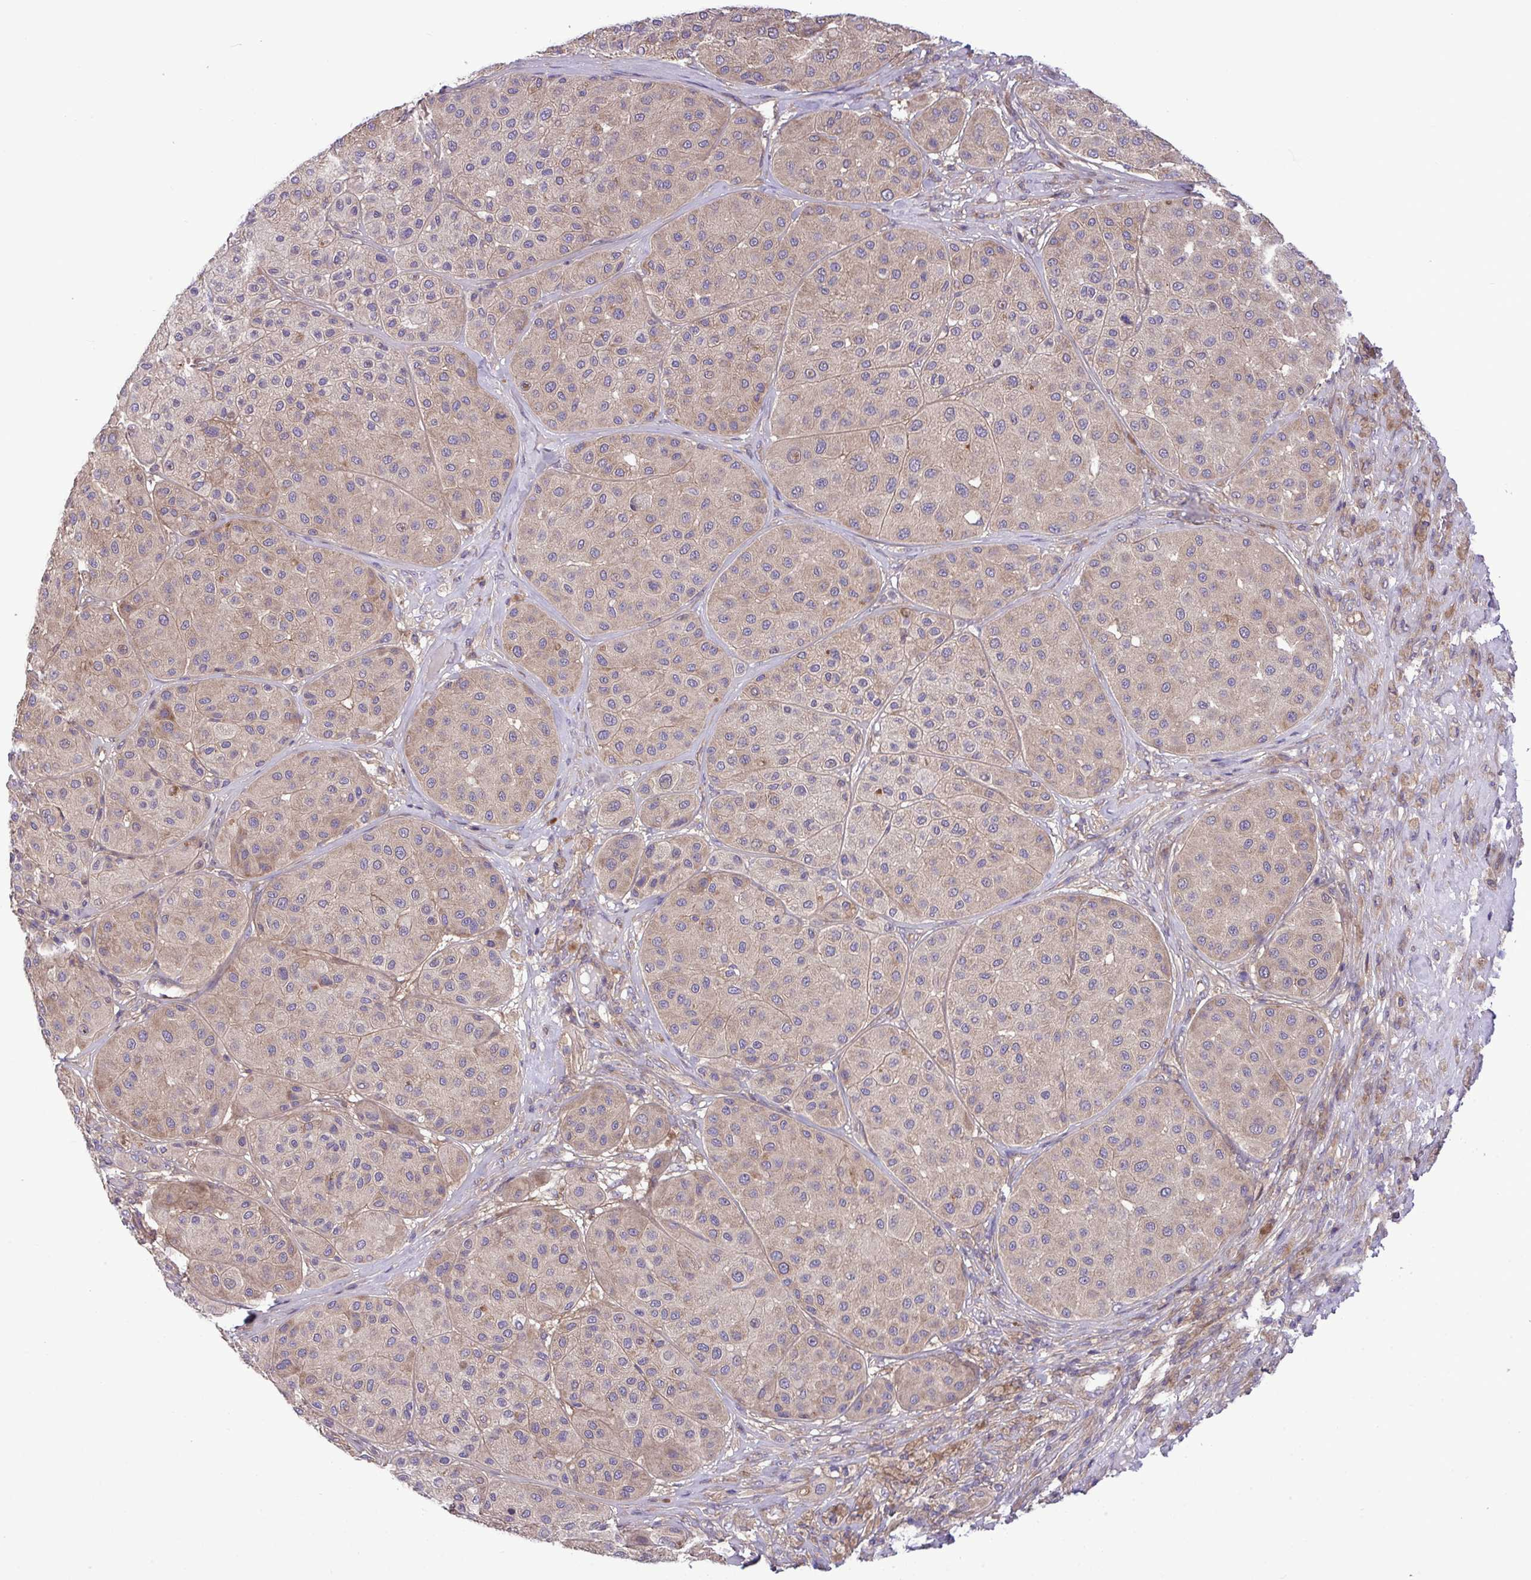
{"staining": {"intensity": "weak", "quantity": ">75%", "location": "cytoplasmic/membranous"}, "tissue": "melanoma", "cell_type": "Tumor cells", "image_type": "cancer", "snomed": [{"axis": "morphology", "description": "Malignant melanoma, Metastatic site"}, {"axis": "topography", "description": "Smooth muscle"}], "caption": "Protein positivity by immunohistochemistry reveals weak cytoplasmic/membranous staining in about >75% of tumor cells in melanoma.", "gene": "GRB14", "patient": {"sex": "male", "age": 41}}